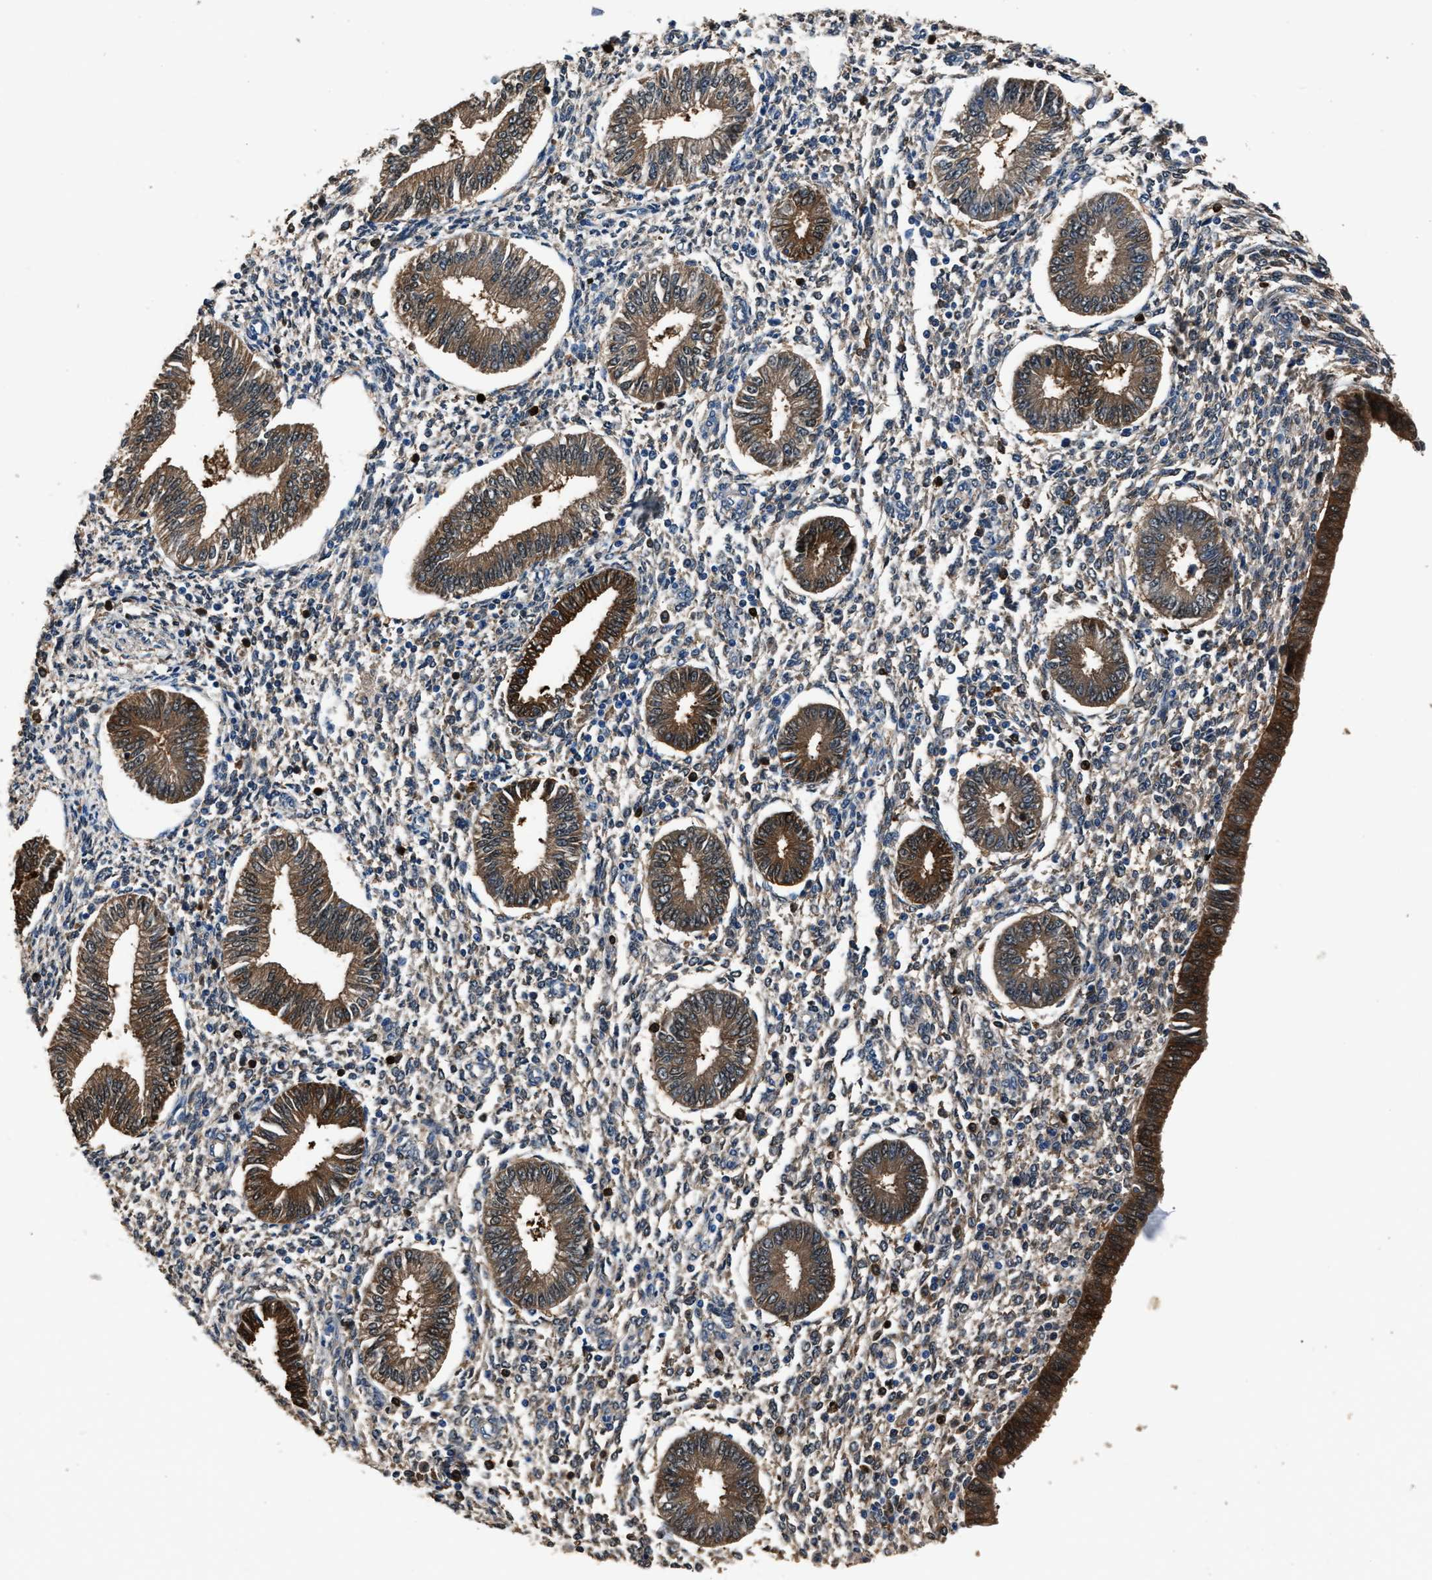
{"staining": {"intensity": "weak", "quantity": "<25%", "location": "cytoplasmic/membranous"}, "tissue": "endometrium", "cell_type": "Cells in endometrial stroma", "image_type": "normal", "snomed": [{"axis": "morphology", "description": "Normal tissue, NOS"}, {"axis": "topography", "description": "Endometrium"}], "caption": "Immunohistochemistry (IHC) of unremarkable human endometrium displays no expression in cells in endometrial stroma. (Immunohistochemistry, brightfield microscopy, high magnification).", "gene": "GSTP1", "patient": {"sex": "female", "age": 50}}